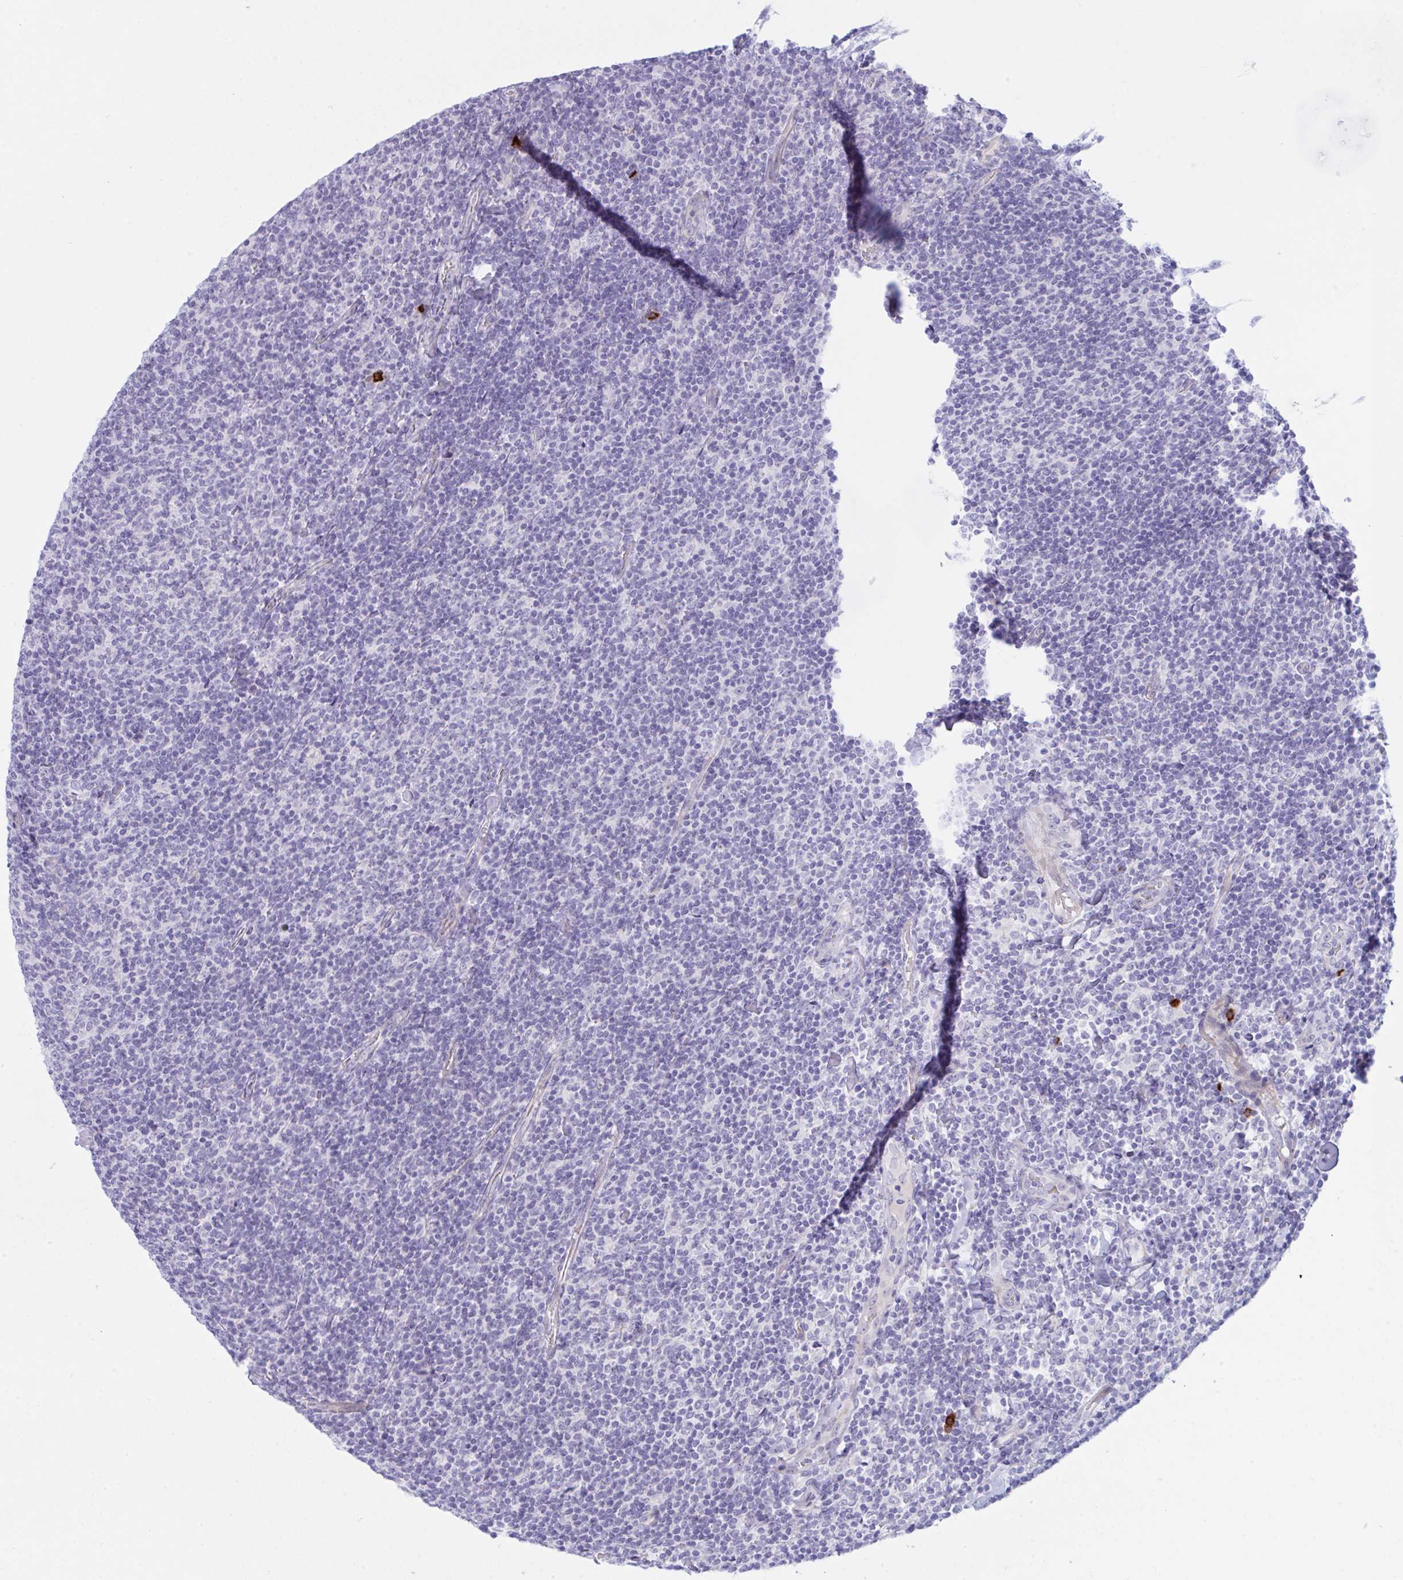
{"staining": {"intensity": "negative", "quantity": "none", "location": "none"}, "tissue": "lymphoma", "cell_type": "Tumor cells", "image_type": "cancer", "snomed": [{"axis": "morphology", "description": "Malignant lymphoma, non-Hodgkin's type, Low grade"}, {"axis": "topography", "description": "Lymph node"}], "caption": "Tumor cells show no significant expression in malignant lymphoma, non-Hodgkin's type (low-grade).", "gene": "ZNF684", "patient": {"sex": "male", "age": 52}}